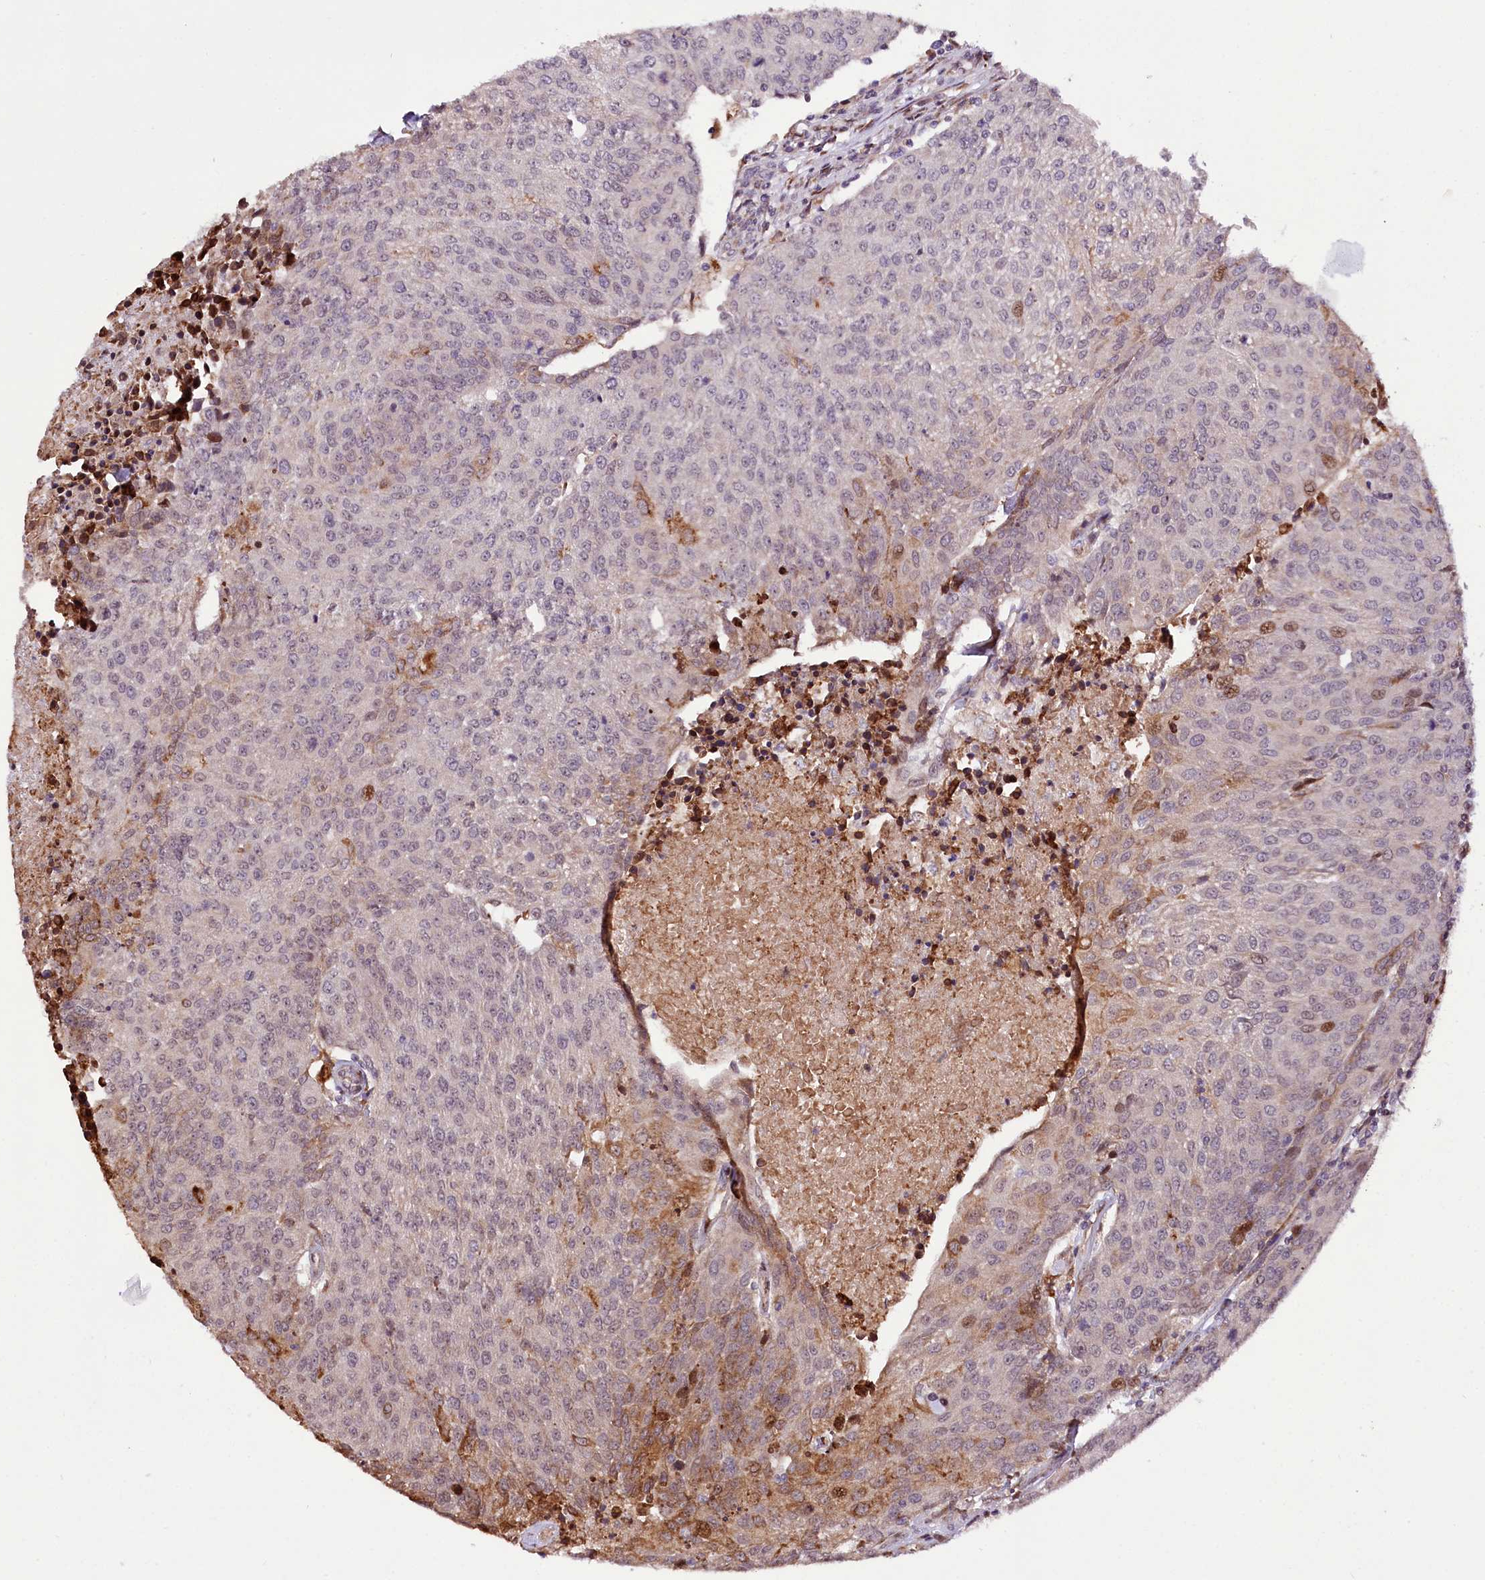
{"staining": {"intensity": "moderate", "quantity": "<25%", "location": "cytoplasmic/membranous"}, "tissue": "urothelial cancer", "cell_type": "Tumor cells", "image_type": "cancer", "snomed": [{"axis": "morphology", "description": "Urothelial carcinoma, High grade"}, {"axis": "topography", "description": "Urinary bladder"}], "caption": "About <25% of tumor cells in human urothelial cancer exhibit moderate cytoplasmic/membranous protein expression as visualized by brown immunohistochemical staining.", "gene": "CUTC", "patient": {"sex": "female", "age": 85}}